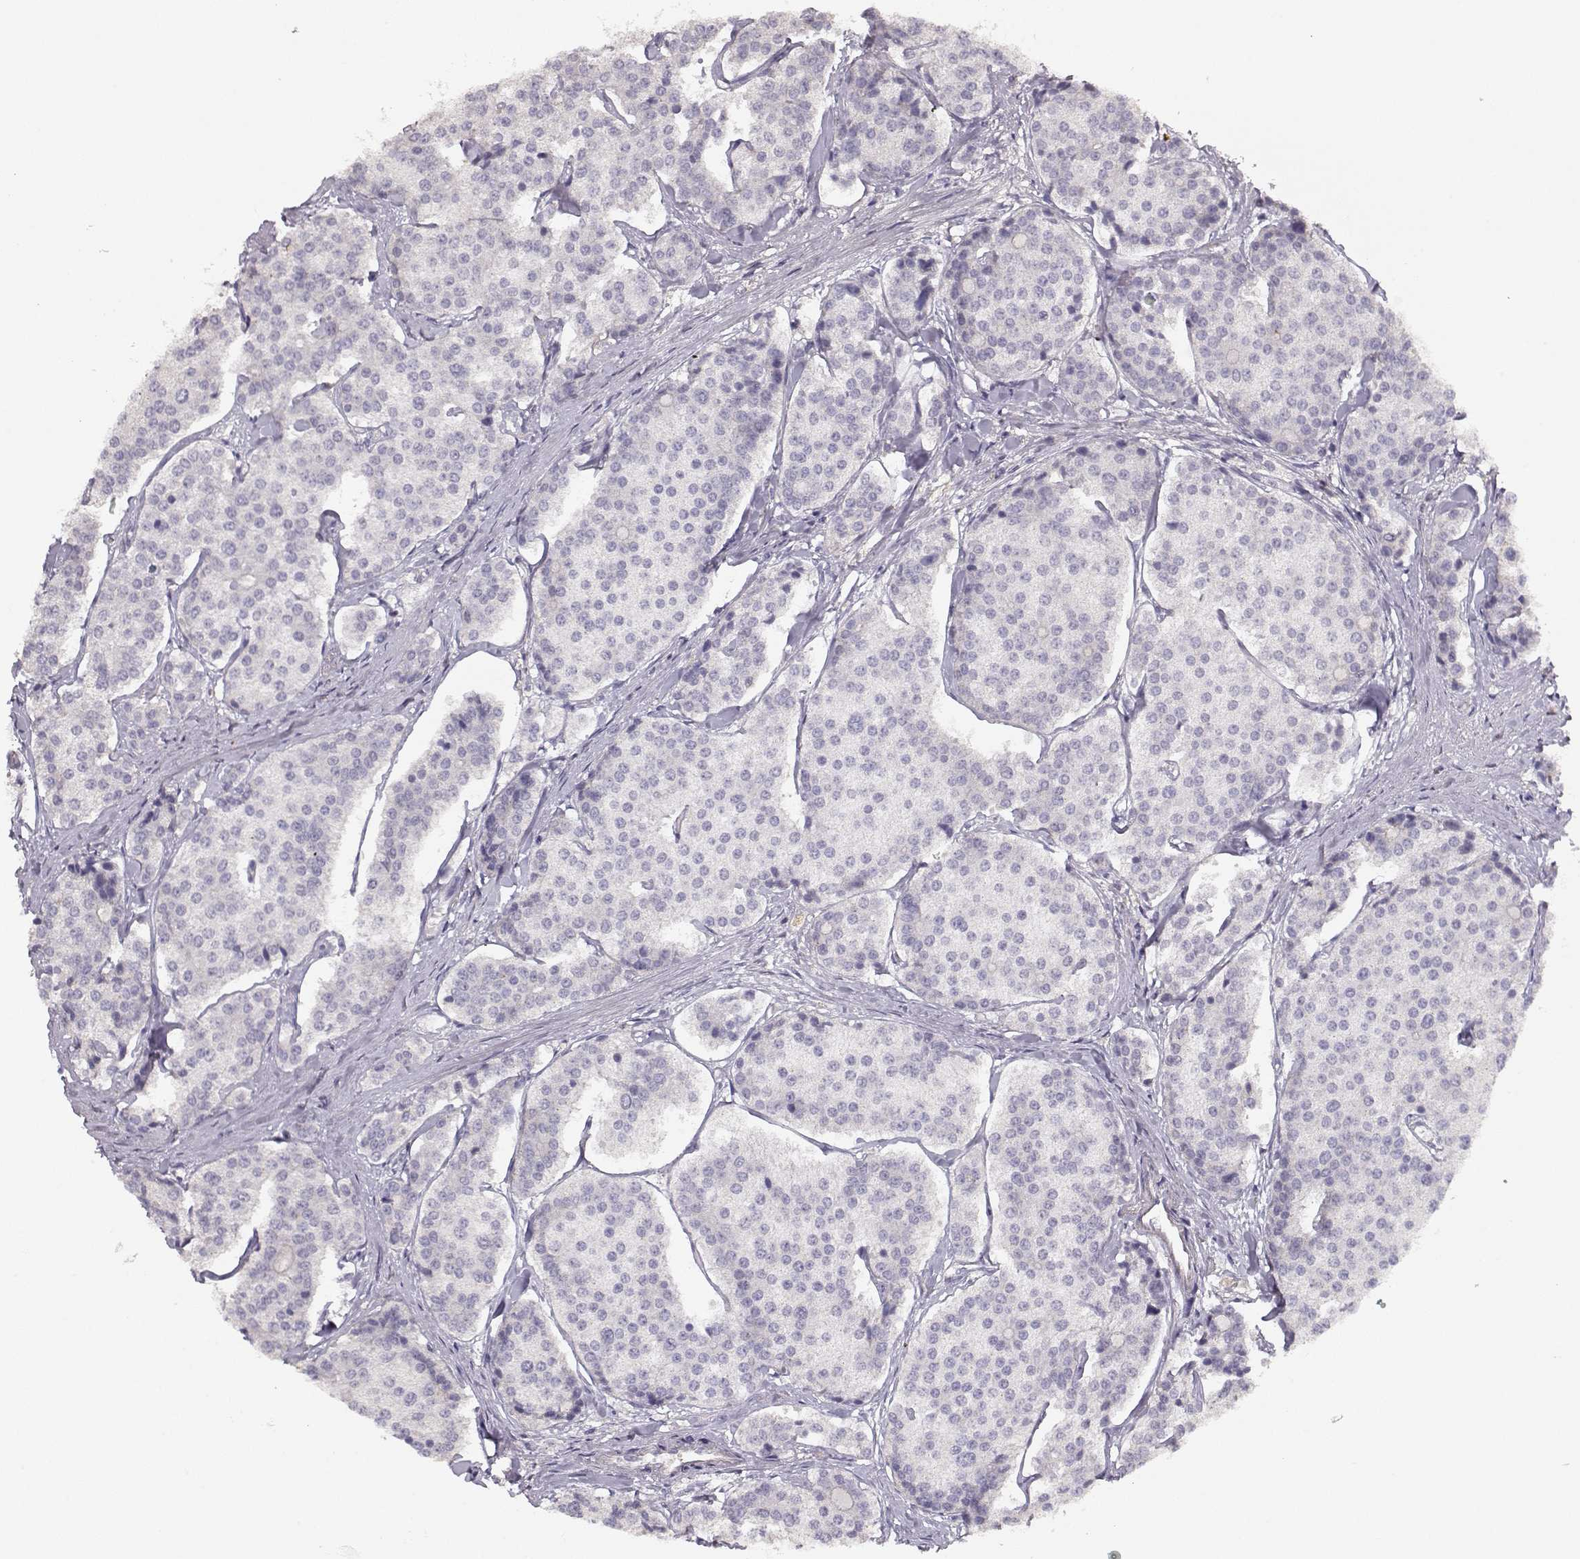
{"staining": {"intensity": "negative", "quantity": "none", "location": "none"}, "tissue": "carcinoid", "cell_type": "Tumor cells", "image_type": "cancer", "snomed": [{"axis": "morphology", "description": "Carcinoid, malignant, NOS"}, {"axis": "topography", "description": "Small intestine"}], "caption": "Immunohistochemical staining of carcinoid reveals no significant staining in tumor cells.", "gene": "VAV1", "patient": {"sex": "female", "age": 65}}